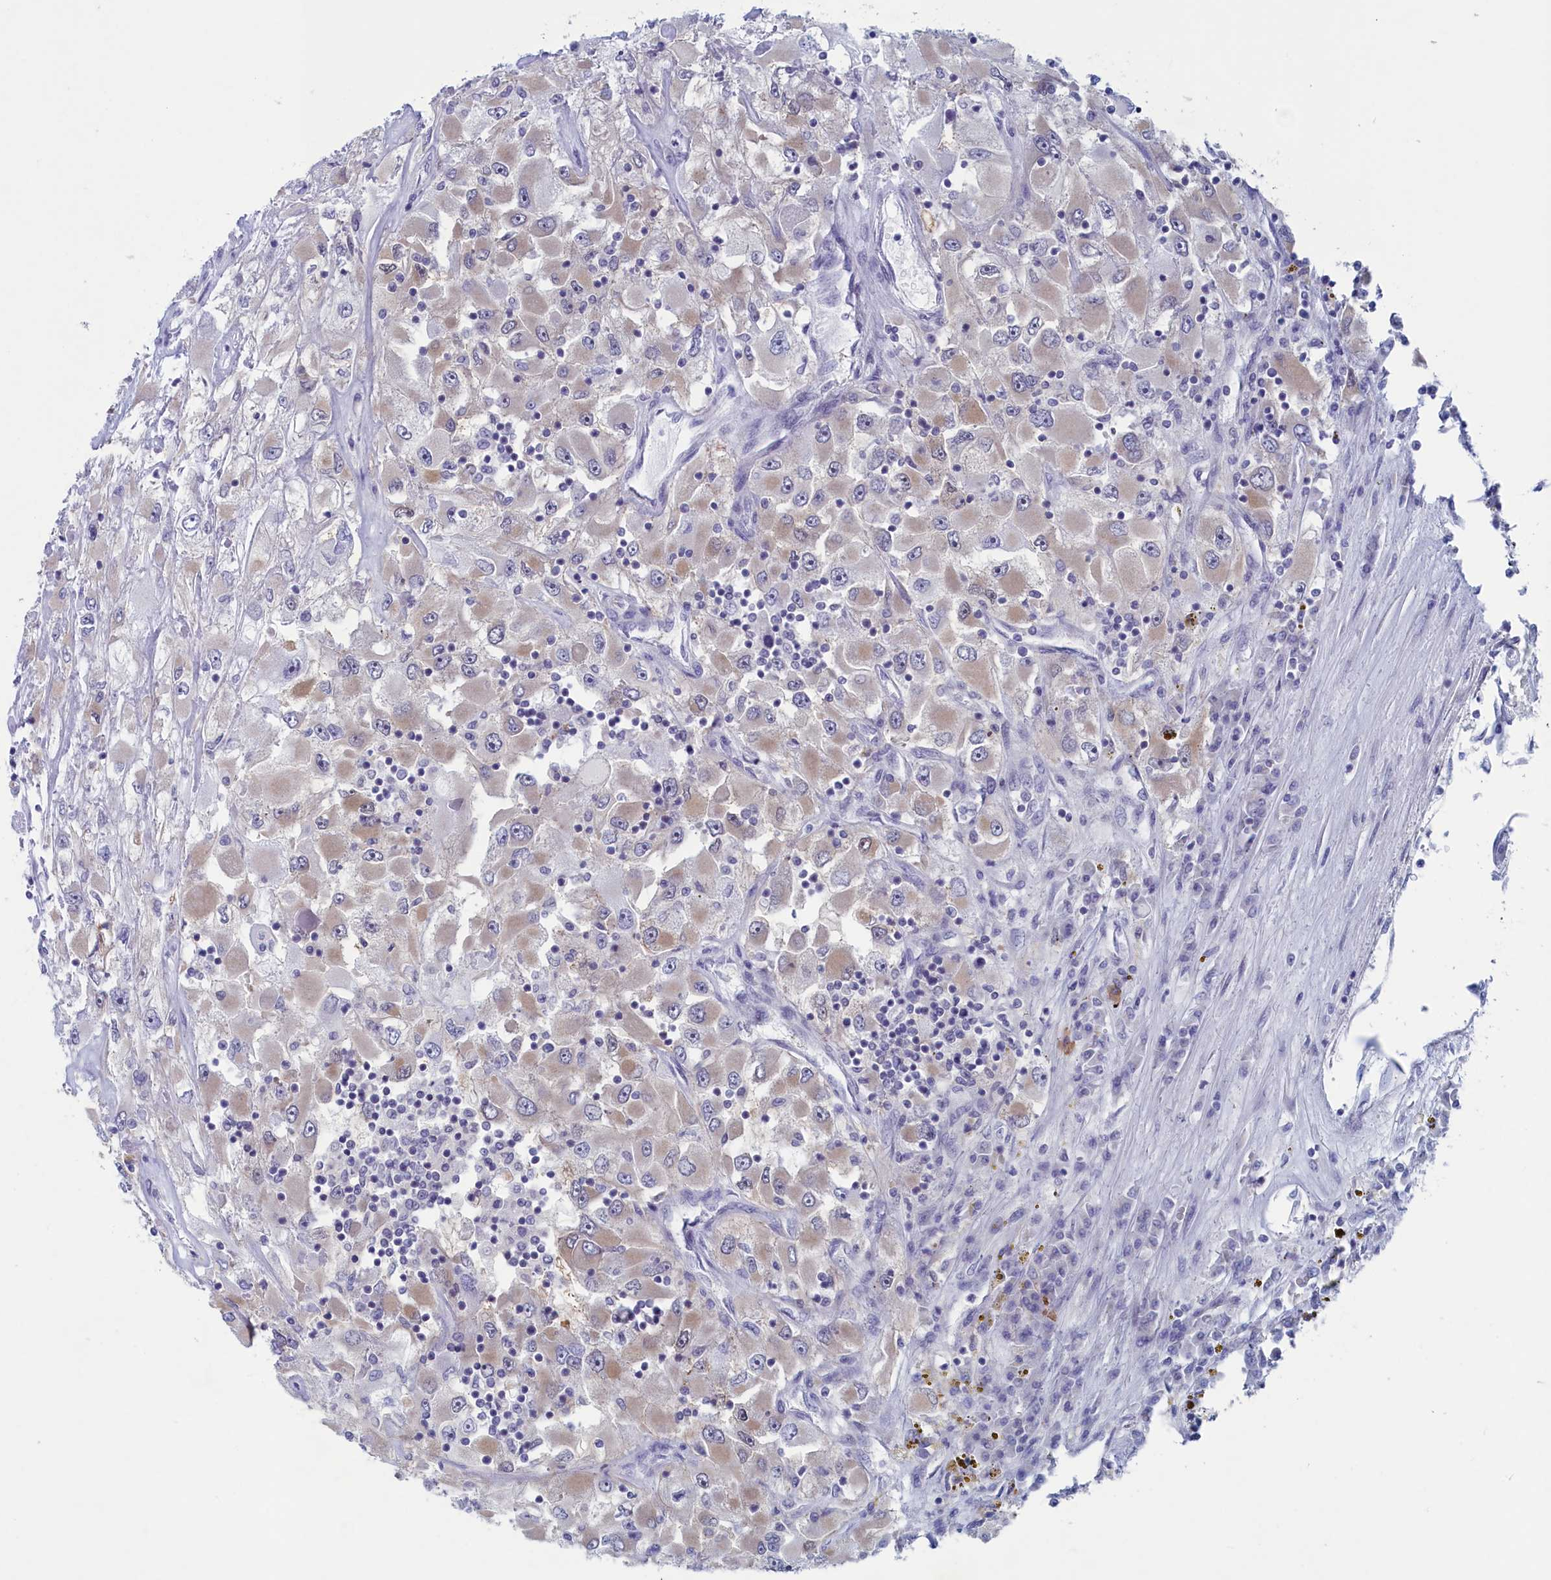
{"staining": {"intensity": "weak", "quantity": "<25%", "location": "cytoplasmic/membranous"}, "tissue": "renal cancer", "cell_type": "Tumor cells", "image_type": "cancer", "snomed": [{"axis": "morphology", "description": "Adenocarcinoma, NOS"}, {"axis": "topography", "description": "Kidney"}], "caption": "Immunohistochemistry (IHC) photomicrograph of neoplastic tissue: renal cancer (adenocarcinoma) stained with DAB (3,3'-diaminobenzidine) reveals no significant protein positivity in tumor cells. The staining is performed using DAB (3,3'-diaminobenzidine) brown chromogen with nuclei counter-stained in using hematoxylin.", "gene": "WDR76", "patient": {"sex": "female", "age": 52}}